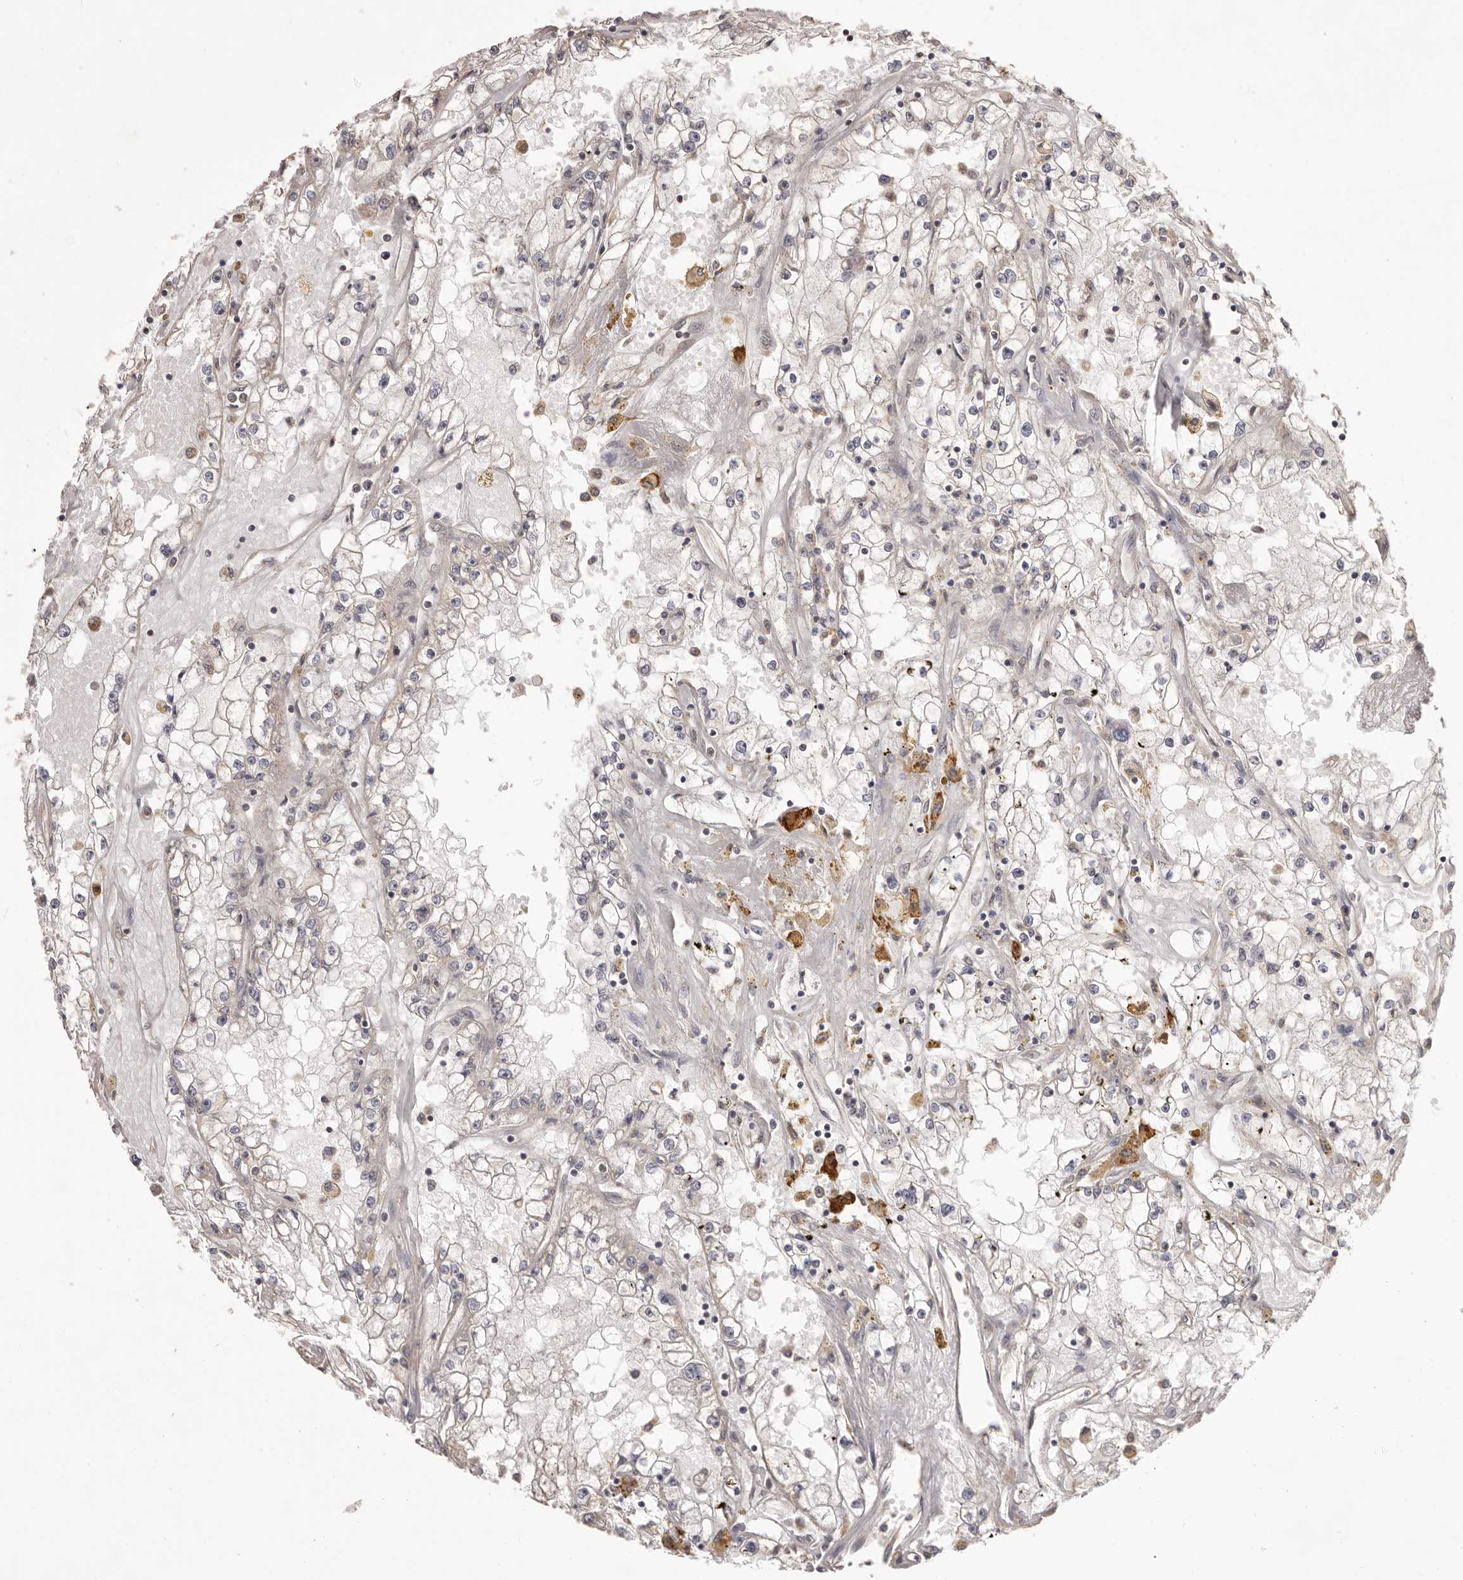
{"staining": {"intensity": "negative", "quantity": "none", "location": "none"}, "tissue": "renal cancer", "cell_type": "Tumor cells", "image_type": "cancer", "snomed": [{"axis": "morphology", "description": "Adenocarcinoma, NOS"}, {"axis": "topography", "description": "Kidney"}], "caption": "Human renal cancer stained for a protein using immunohistochemistry (IHC) reveals no positivity in tumor cells.", "gene": "HRH1", "patient": {"sex": "male", "age": 56}}